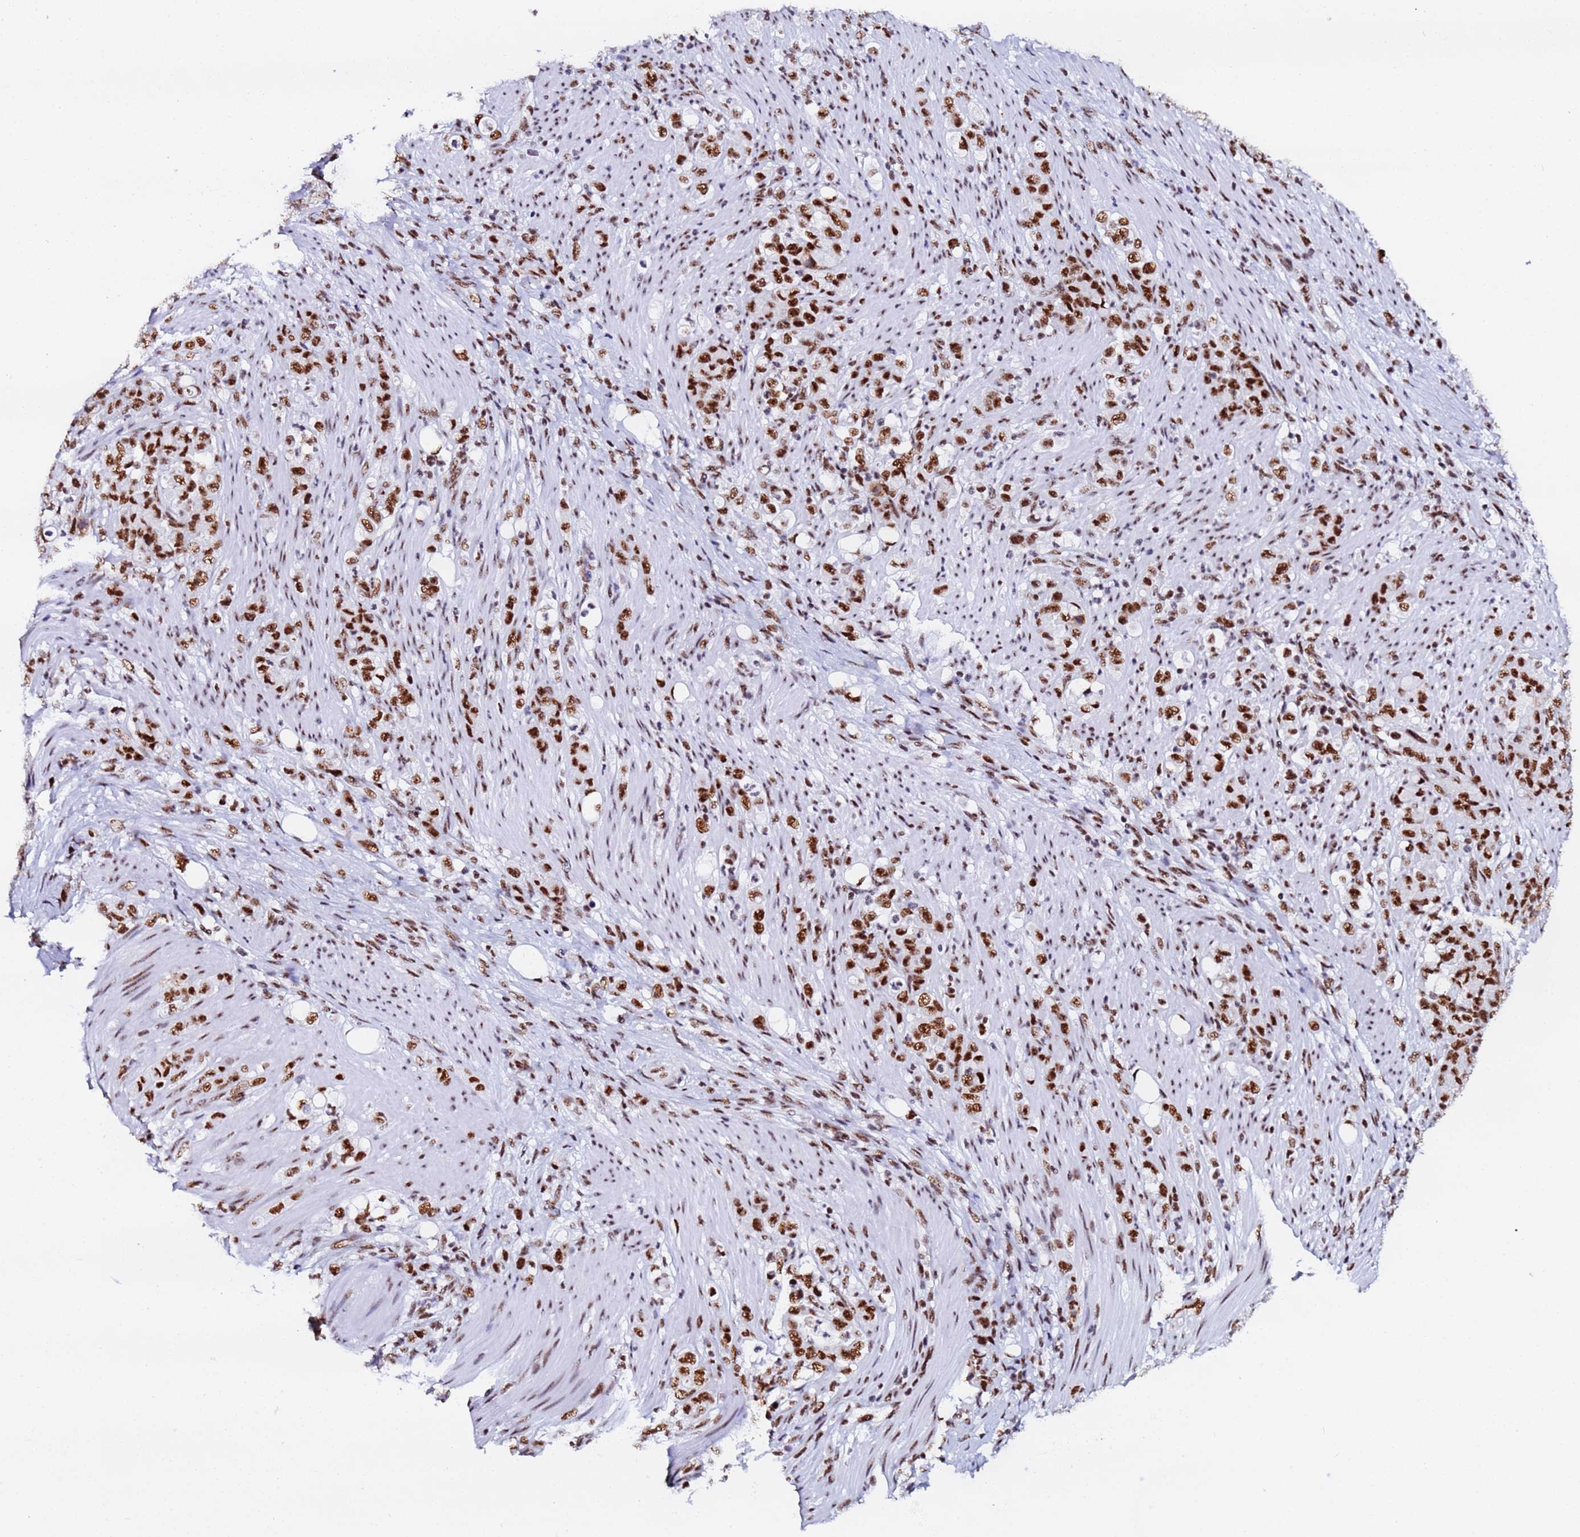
{"staining": {"intensity": "strong", "quantity": ">75%", "location": "nuclear"}, "tissue": "stomach cancer", "cell_type": "Tumor cells", "image_type": "cancer", "snomed": [{"axis": "morphology", "description": "Normal tissue, NOS"}, {"axis": "morphology", "description": "Adenocarcinoma, NOS"}, {"axis": "topography", "description": "Stomach"}], "caption": "High-power microscopy captured an immunohistochemistry image of stomach adenocarcinoma, revealing strong nuclear expression in approximately >75% of tumor cells. (brown staining indicates protein expression, while blue staining denotes nuclei).", "gene": "SNRPA1", "patient": {"sex": "female", "age": 79}}